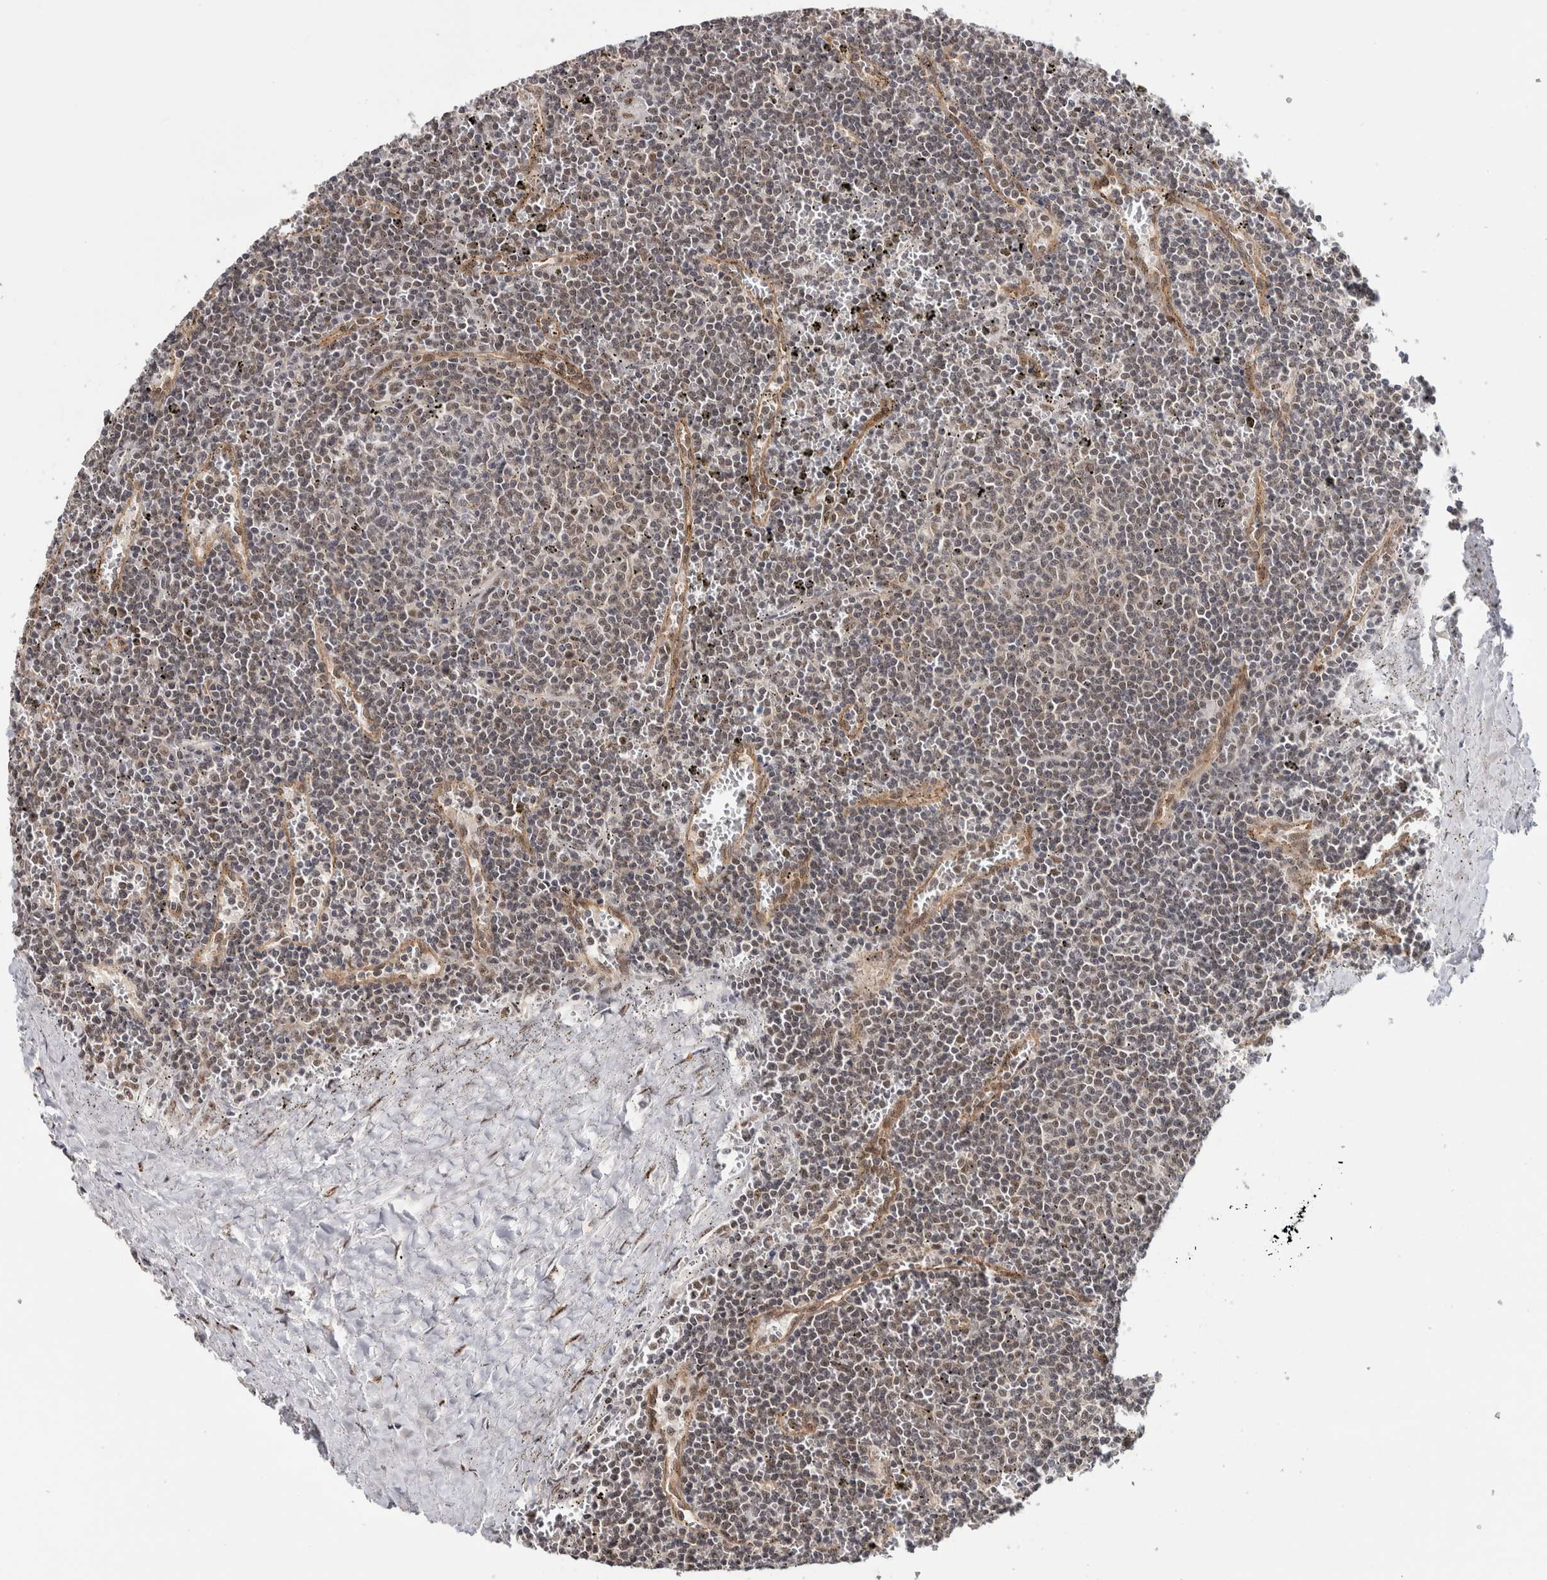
{"staining": {"intensity": "weak", "quantity": "25%-75%", "location": "nuclear"}, "tissue": "lymphoma", "cell_type": "Tumor cells", "image_type": "cancer", "snomed": [{"axis": "morphology", "description": "Malignant lymphoma, non-Hodgkin's type, Low grade"}, {"axis": "topography", "description": "Spleen"}], "caption": "Immunohistochemistry (IHC) histopathology image of human lymphoma stained for a protein (brown), which shows low levels of weak nuclear positivity in about 25%-75% of tumor cells.", "gene": "MKNK1", "patient": {"sex": "female", "age": 50}}